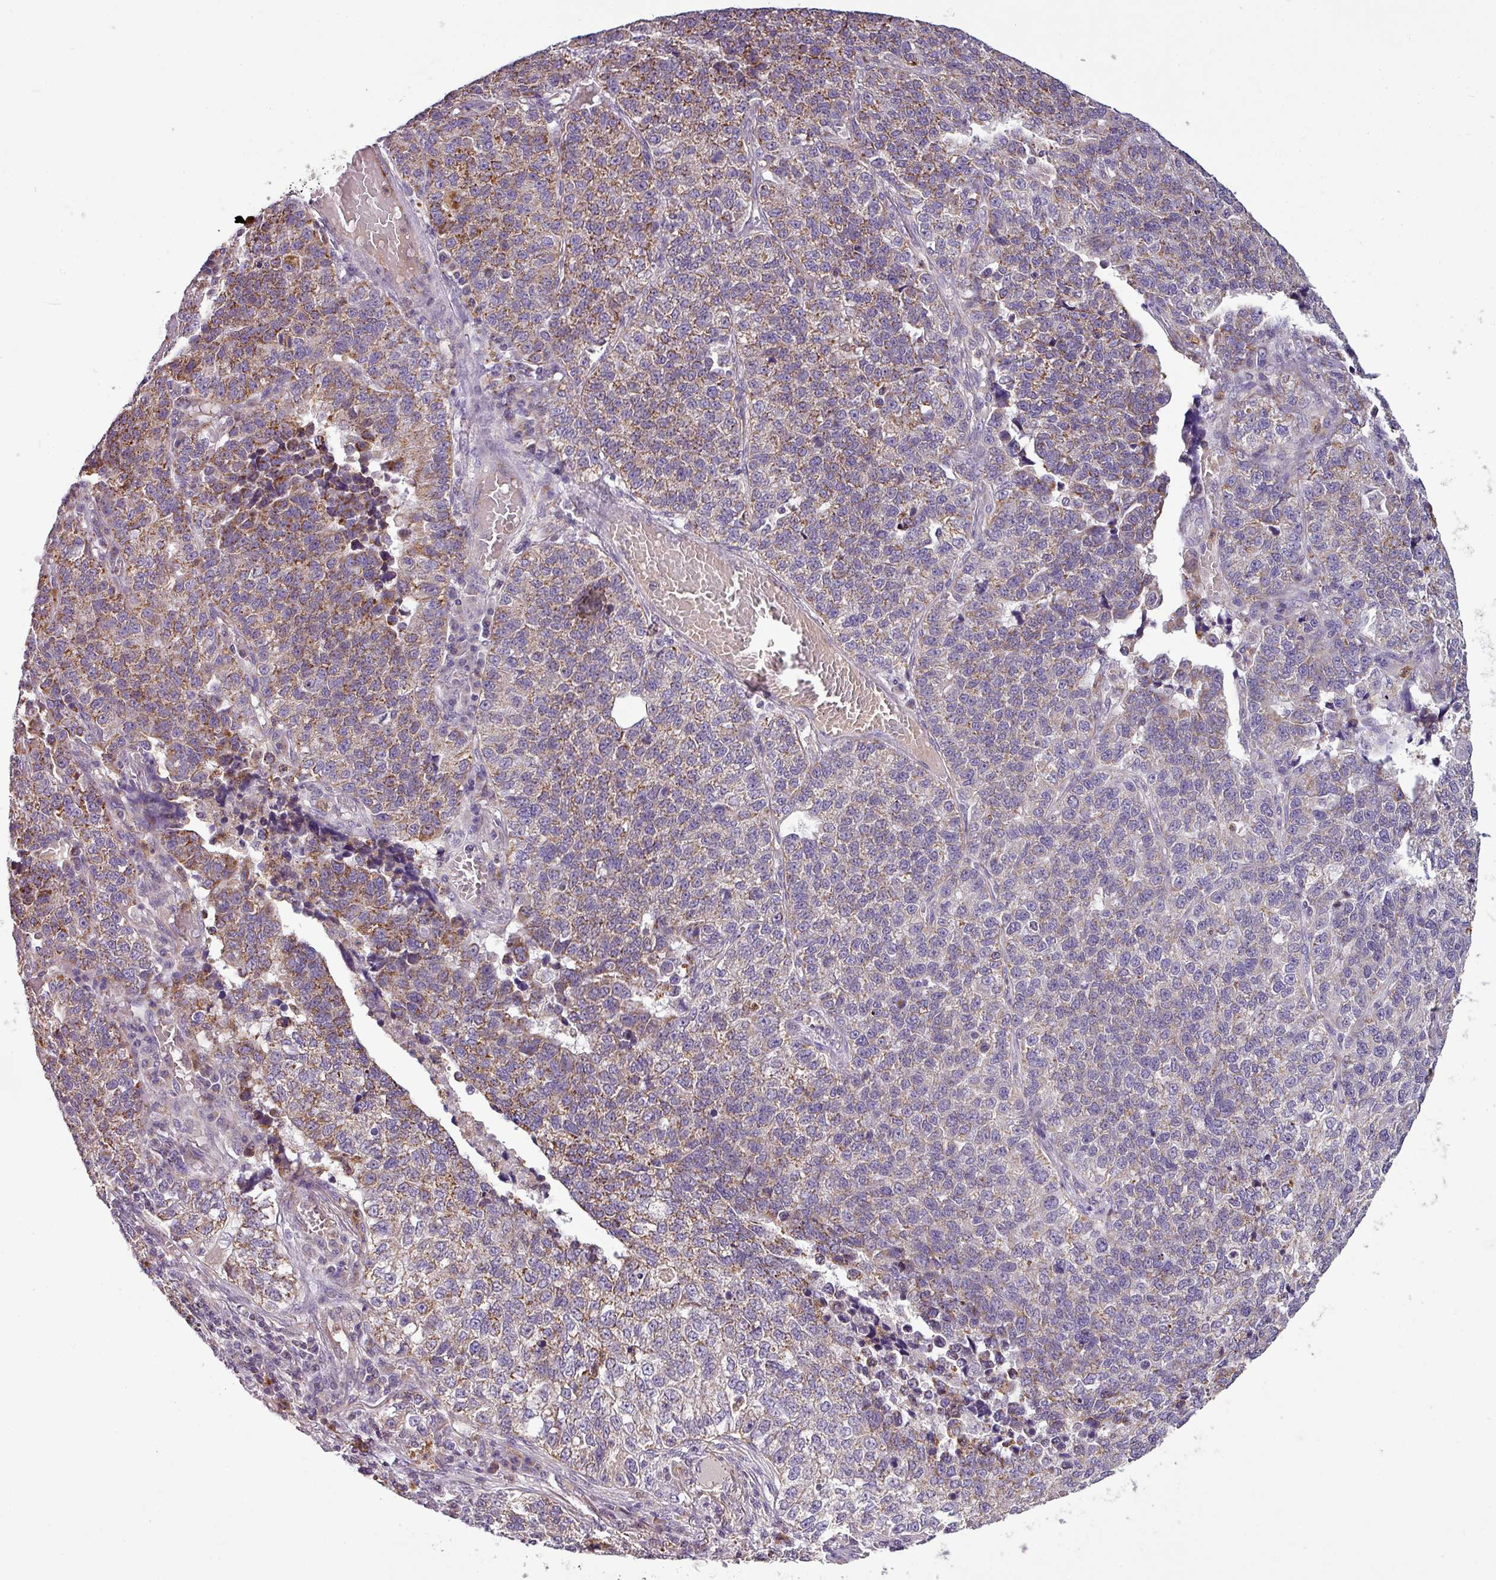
{"staining": {"intensity": "moderate", "quantity": "25%-75%", "location": "cytoplasmic/membranous"}, "tissue": "lung cancer", "cell_type": "Tumor cells", "image_type": "cancer", "snomed": [{"axis": "morphology", "description": "Adenocarcinoma, NOS"}, {"axis": "topography", "description": "Lung"}], "caption": "Lung cancer stained with DAB immunohistochemistry demonstrates medium levels of moderate cytoplasmic/membranous expression in approximately 25%-75% of tumor cells.", "gene": "PNMA6A", "patient": {"sex": "male", "age": 49}}